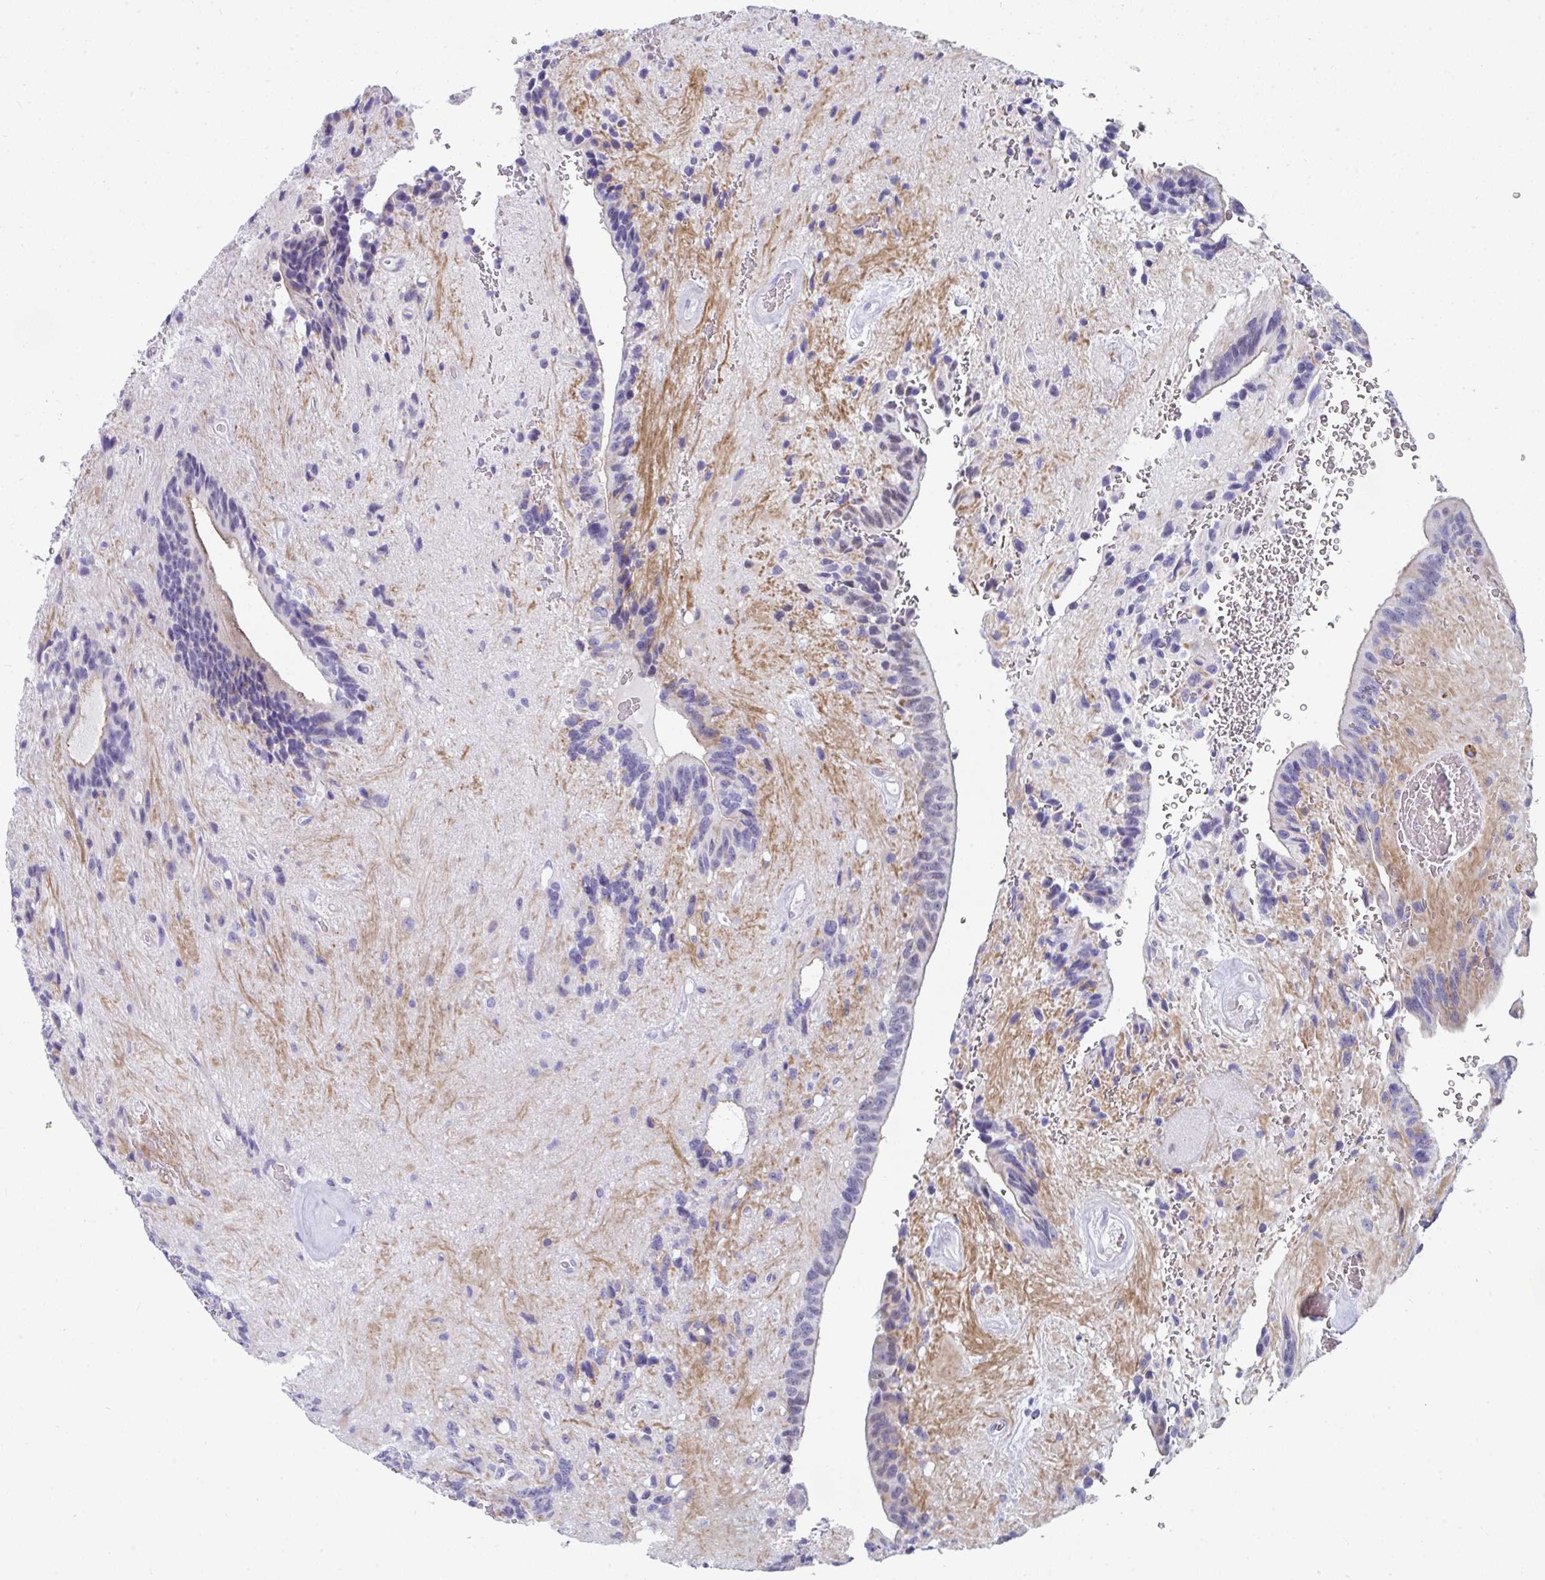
{"staining": {"intensity": "negative", "quantity": "none", "location": "none"}, "tissue": "glioma", "cell_type": "Tumor cells", "image_type": "cancer", "snomed": [{"axis": "morphology", "description": "Glioma, malignant, Low grade"}, {"axis": "topography", "description": "Brain"}], "caption": "Immunohistochemistry photomicrograph of neoplastic tissue: human malignant low-grade glioma stained with DAB (3,3'-diaminobenzidine) displays no significant protein expression in tumor cells. The staining is performed using DAB (3,3'-diaminobenzidine) brown chromogen with nuclei counter-stained in using hematoxylin.", "gene": "MGAM2", "patient": {"sex": "male", "age": 31}}